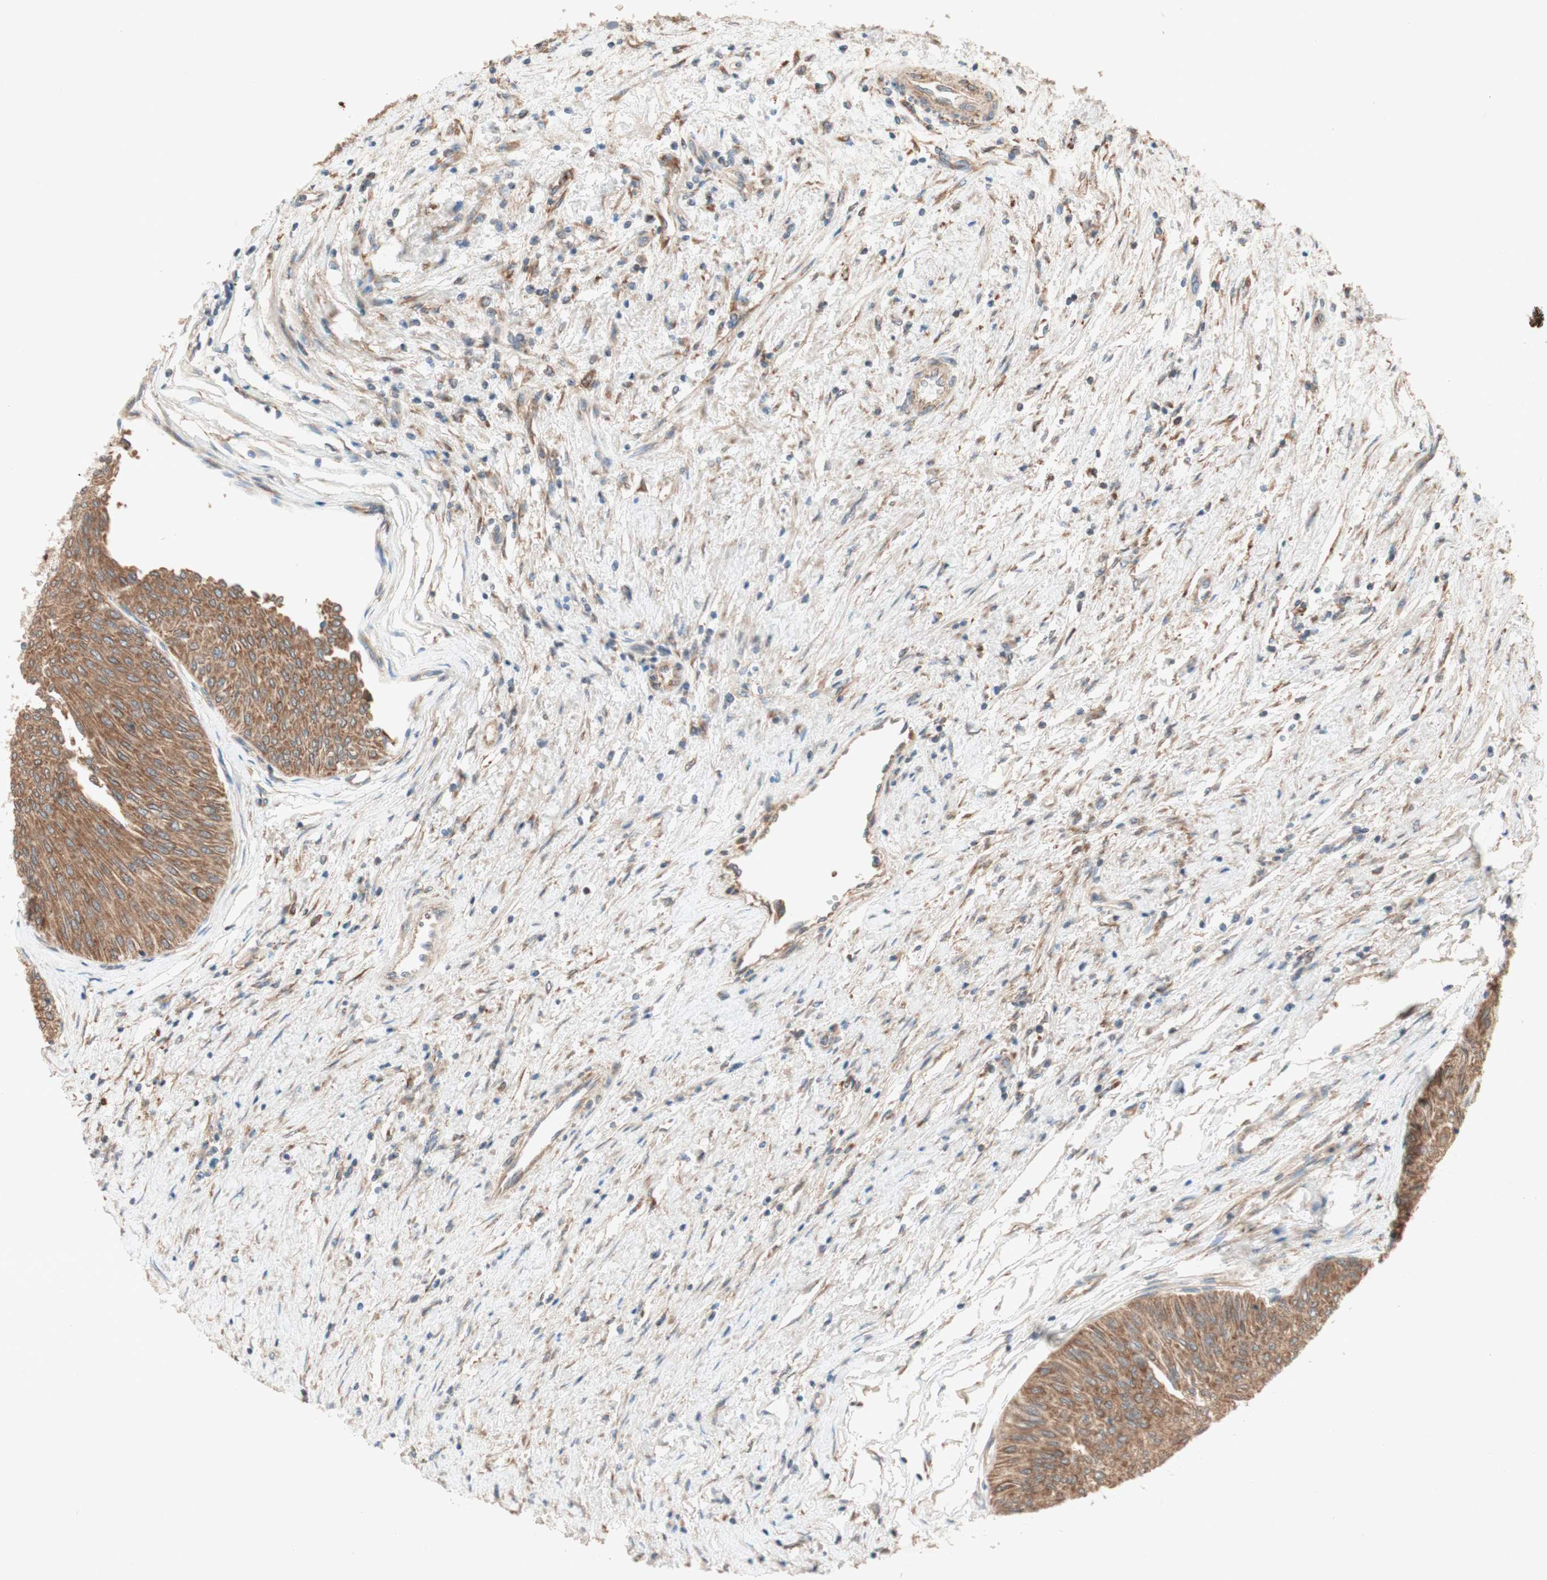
{"staining": {"intensity": "moderate", "quantity": ">75%", "location": "cytoplasmic/membranous"}, "tissue": "urothelial cancer", "cell_type": "Tumor cells", "image_type": "cancer", "snomed": [{"axis": "morphology", "description": "Urothelial carcinoma, Low grade"}, {"axis": "topography", "description": "Urinary bladder"}], "caption": "Protein expression analysis of human urothelial cancer reveals moderate cytoplasmic/membranous expression in about >75% of tumor cells.", "gene": "SOCS2", "patient": {"sex": "male", "age": 78}}